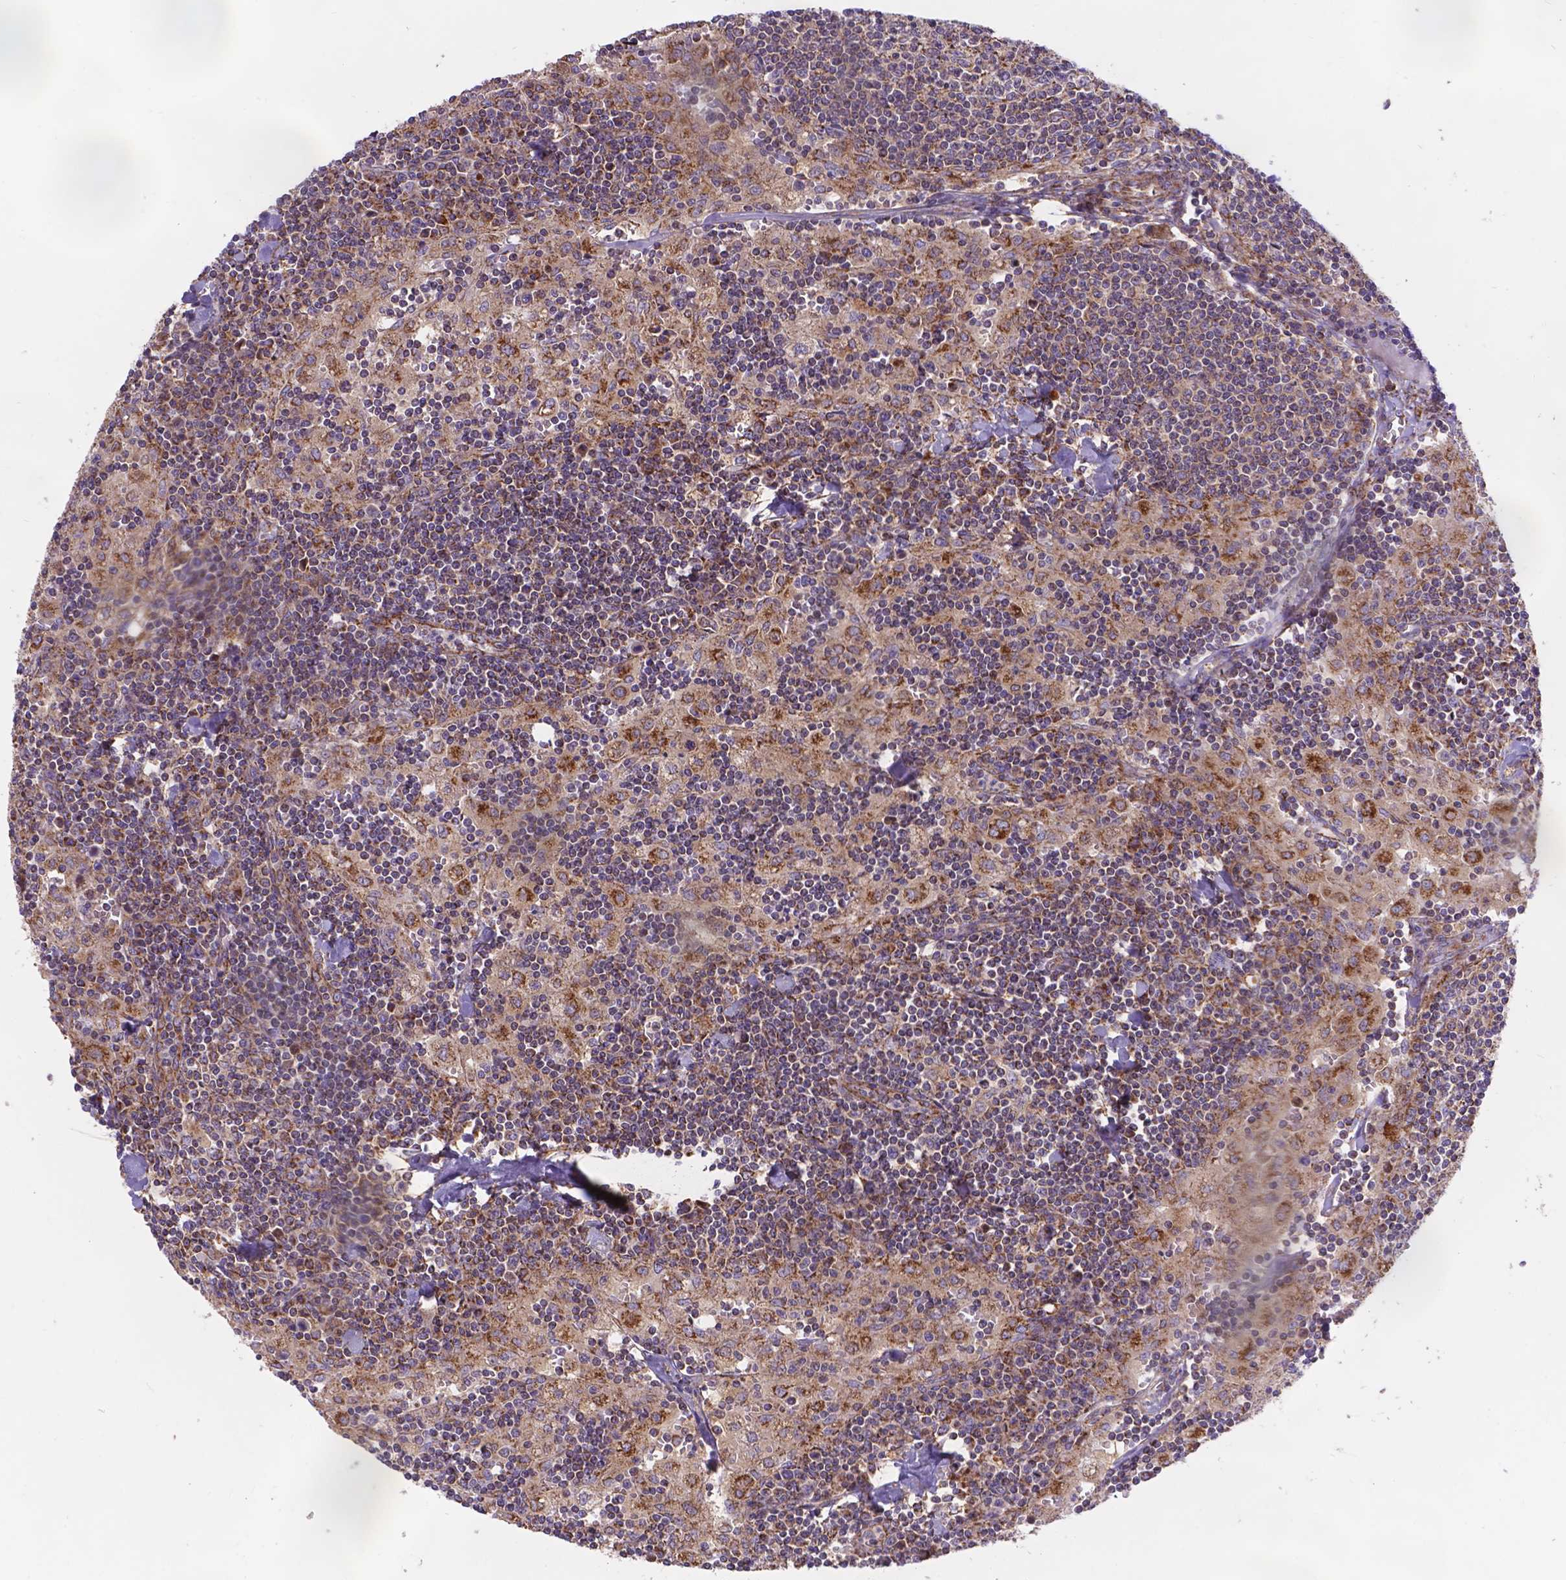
{"staining": {"intensity": "strong", "quantity": "<25%", "location": "cytoplasmic/membranous"}, "tissue": "lymph node", "cell_type": "Germinal center cells", "image_type": "normal", "snomed": [{"axis": "morphology", "description": "Normal tissue, NOS"}, {"axis": "topography", "description": "Lymph node"}], "caption": "Normal lymph node was stained to show a protein in brown. There is medium levels of strong cytoplasmic/membranous staining in approximately <25% of germinal center cells.", "gene": "AK3", "patient": {"sex": "male", "age": 55}}